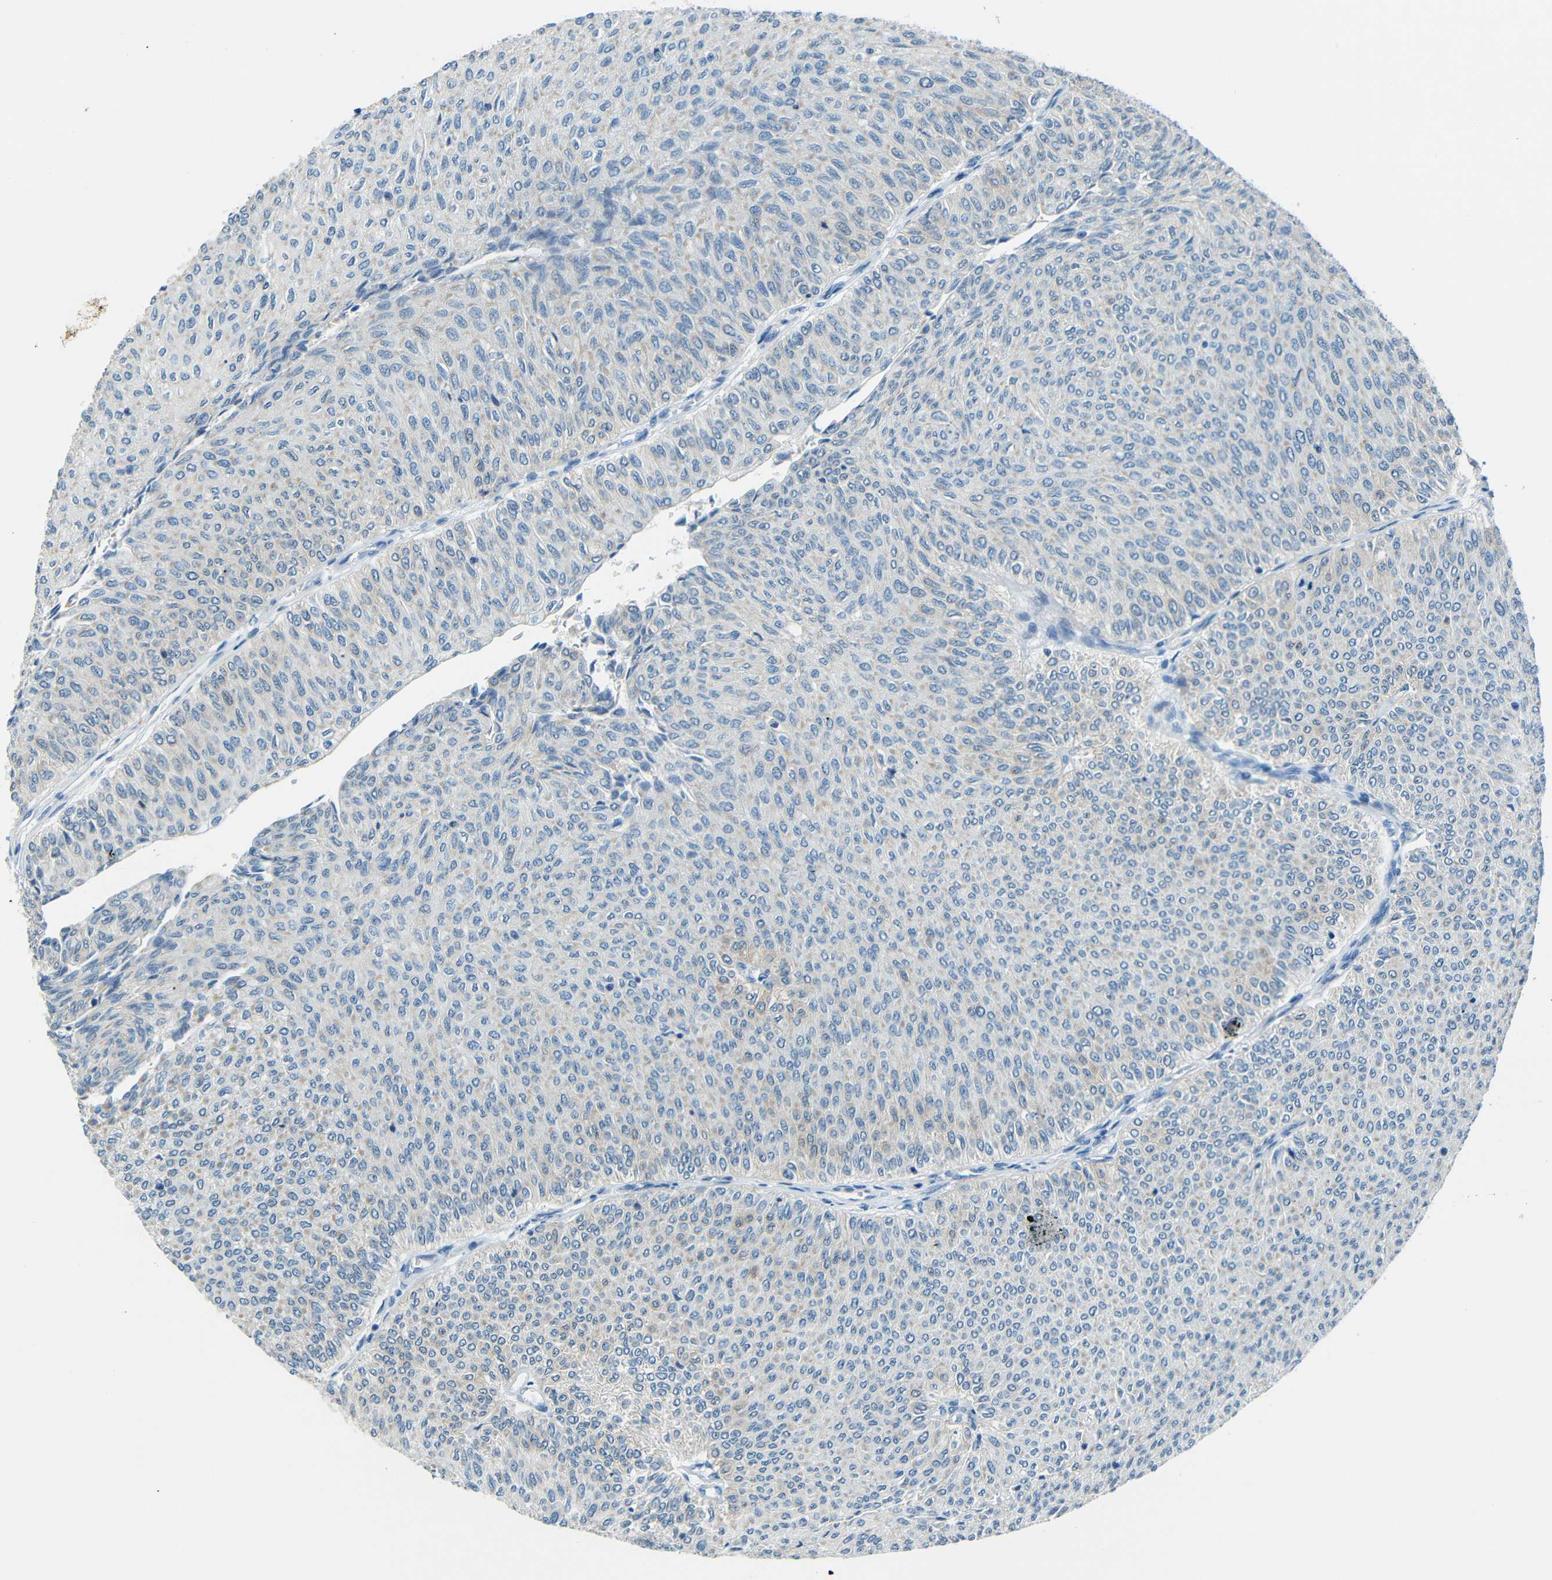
{"staining": {"intensity": "weak", "quantity": "25%-75%", "location": "cytoplasmic/membranous"}, "tissue": "urothelial cancer", "cell_type": "Tumor cells", "image_type": "cancer", "snomed": [{"axis": "morphology", "description": "Urothelial carcinoma, Low grade"}, {"axis": "topography", "description": "Urinary bladder"}], "caption": "Immunohistochemical staining of human low-grade urothelial carcinoma reveals low levels of weak cytoplasmic/membranous protein expression in approximately 25%-75% of tumor cells. (brown staining indicates protein expression, while blue staining denotes nuclei).", "gene": "ANKRD22", "patient": {"sex": "male", "age": 78}}